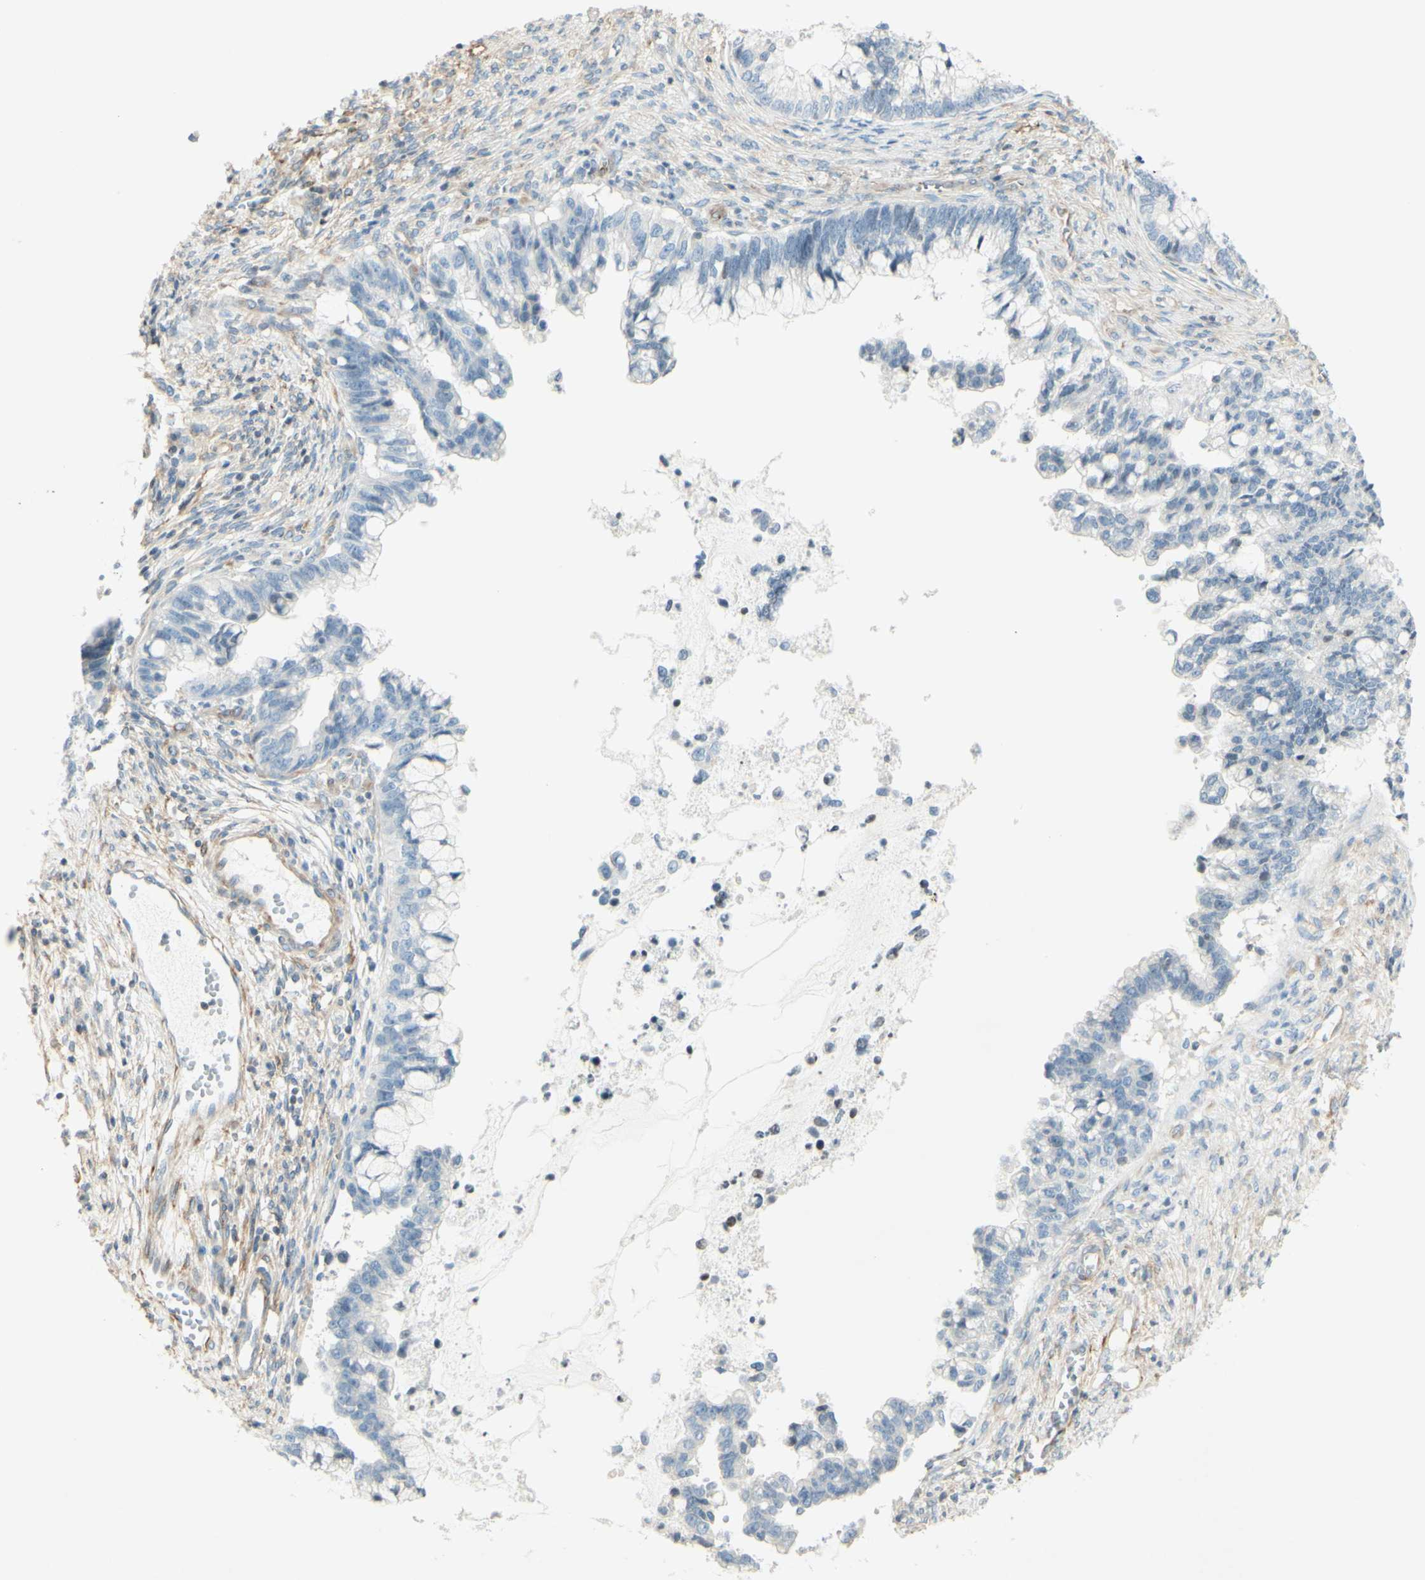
{"staining": {"intensity": "negative", "quantity": "none", "location": "none"}, "tissue": "cervical cancer", "cell_type": "Tumor cells", "image_type": "cancer", "snomed": [{"axis": "morphology", "description": "Adenocarcinoma, NOS"}, {"axis": "topography", "description": "Cervix"}], "caption": "Tumor cells are negative for protein expression in human cervical cancer (adenocarcinoma).", "gene": "MAP1B", "patient": {"sex": "female", "age": 44}}